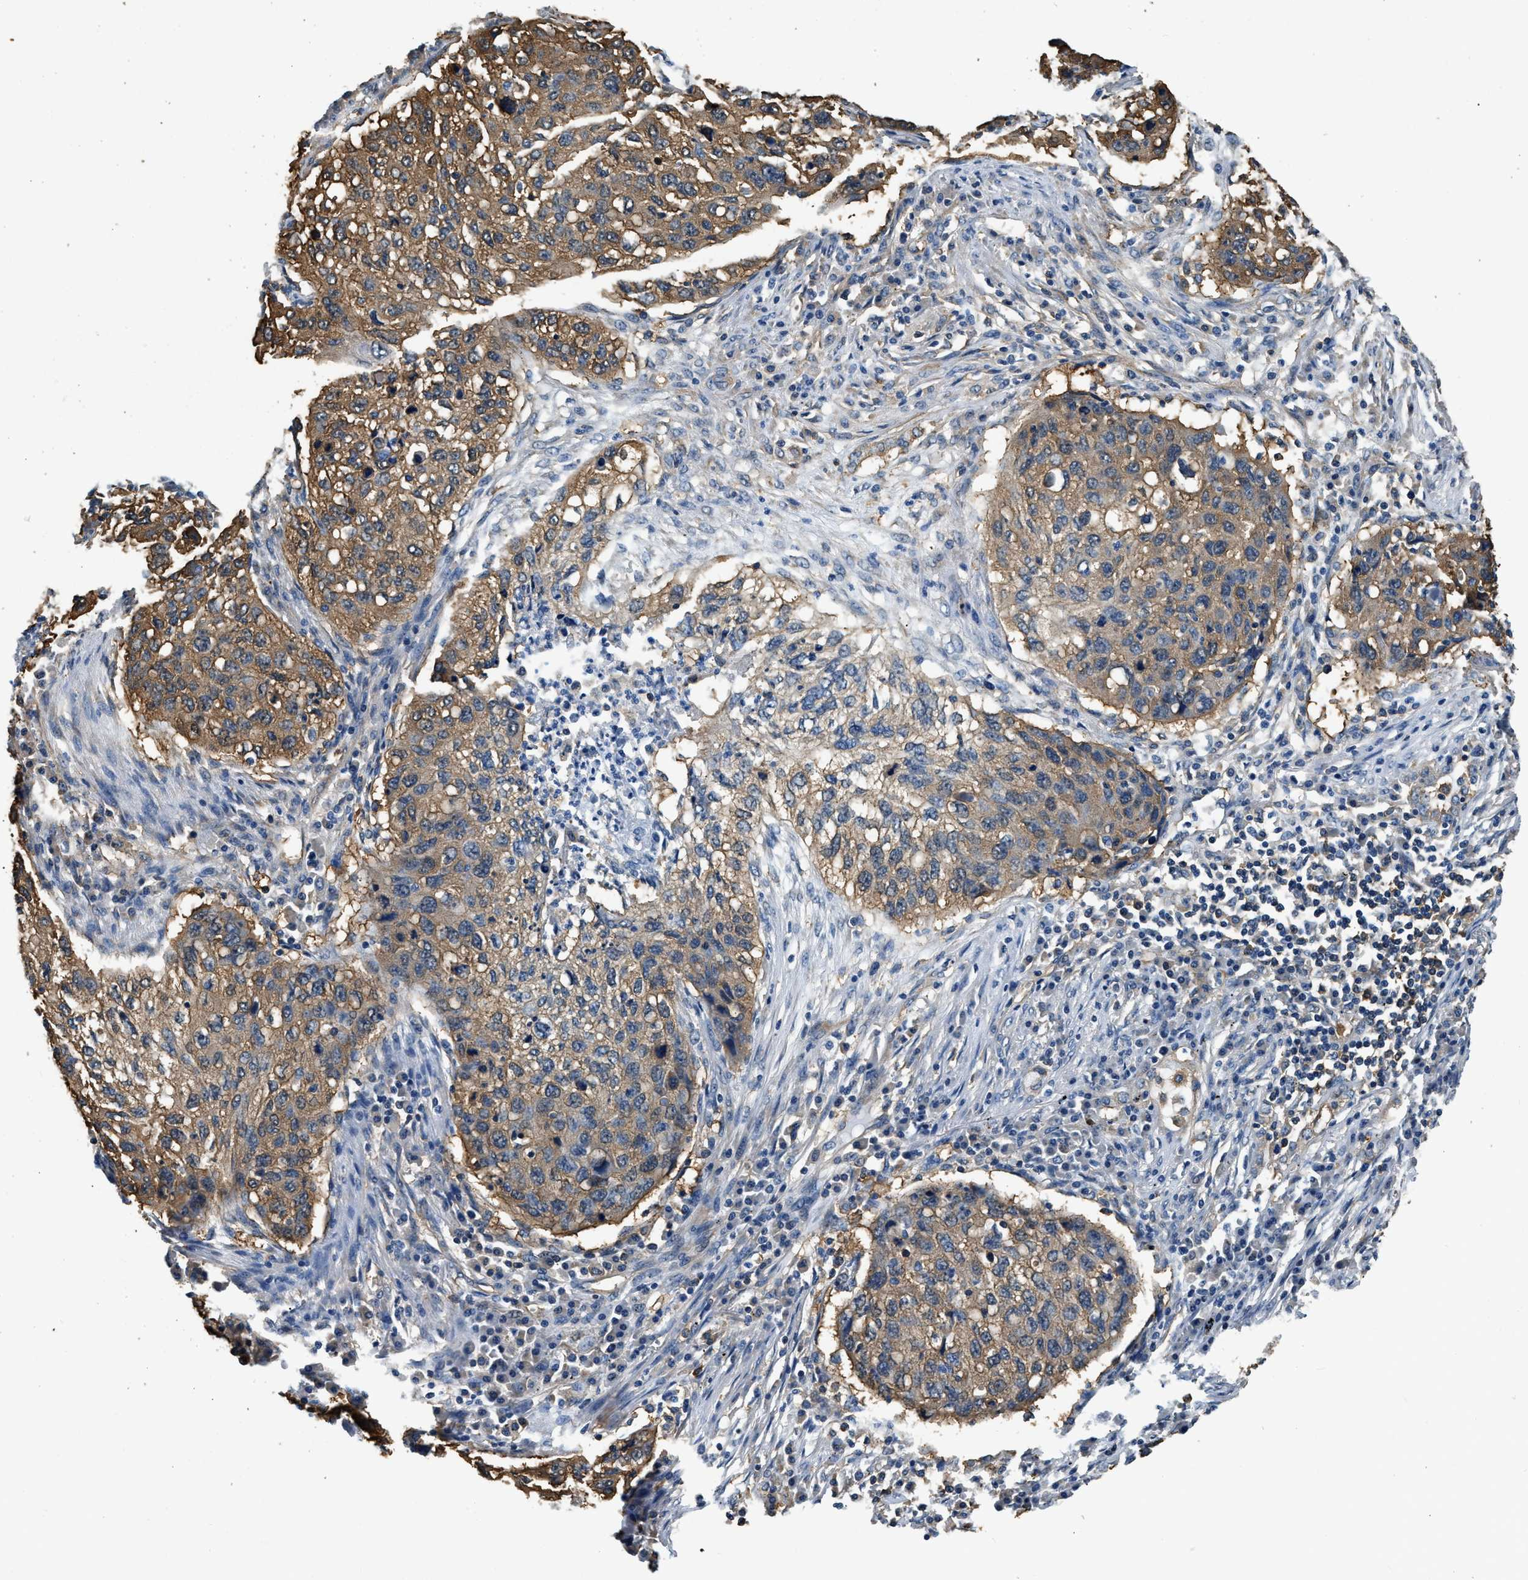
{"staining": {"intensity": "moderate", "quantity": ">75%", "location": "cytoplasmic/membranous"}, "tissue": "lung cancer", "cell_type": "Tumor cells", "image_type": "cancer", "snomed": [{"axis": "morphology", "description": "Squamous cell carcinoma, NOS"}, {"axis": "topography", "description": "Lung"}], "caption": "This is a micrograph of immunohistochemistry staining of lung cancer (squamous cell carcinoma), which shows moderate expression in the cytoplasmic/membranous of tumor cells.", "gene": "PPP2R1B", "patient": {"sex": "female", "age": 63}}